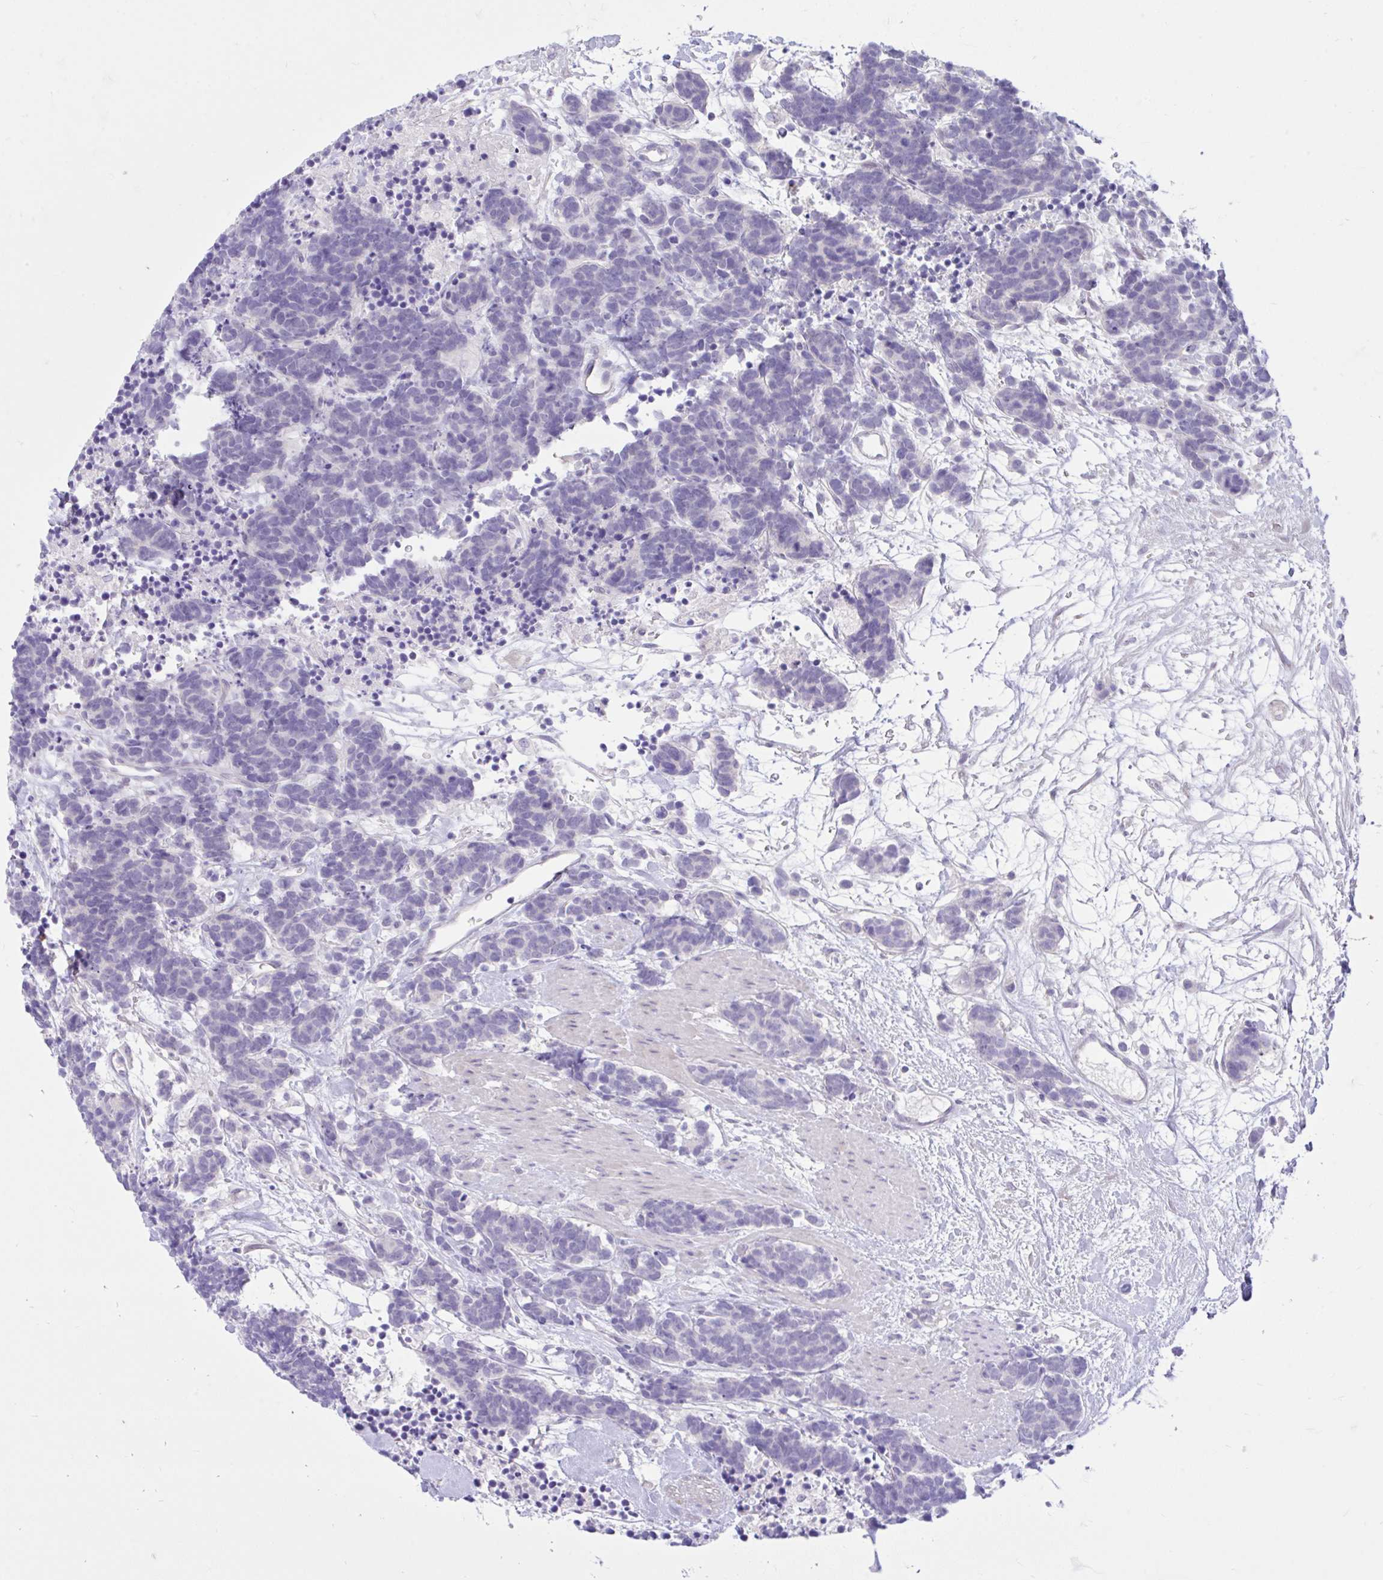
{"staining": {"intensity": "negative", "quantity": "none", "location": "none"}, "tissue": "carcinoid", "cell_type": "Tumor cells", "image_type": "cancer", "snomed": [{"axis": "morphology", "description": "Carcinoma, NOS"}, {"axis": "morphology", "description": "Carcinoid, malignant, NOS"}, {"axis": "topography", "description": "Prostate"}], "caption": "Immunohistochemistry (IHC) micrograph of neoplastic tissue: carcinoid stained with DAB (3,3'-diaminobenzidine) demonstrates no significant protein staining in tumor cells. The staining was performed using DAB (3,3'-diaminobenzidine) to visualize the protein expression in brown, while the nuclei were stained in blue with hematoxylin (Magnification: 20x).", "gene": "ZNF101", "patient": {"sex": "male", "age": 57}}